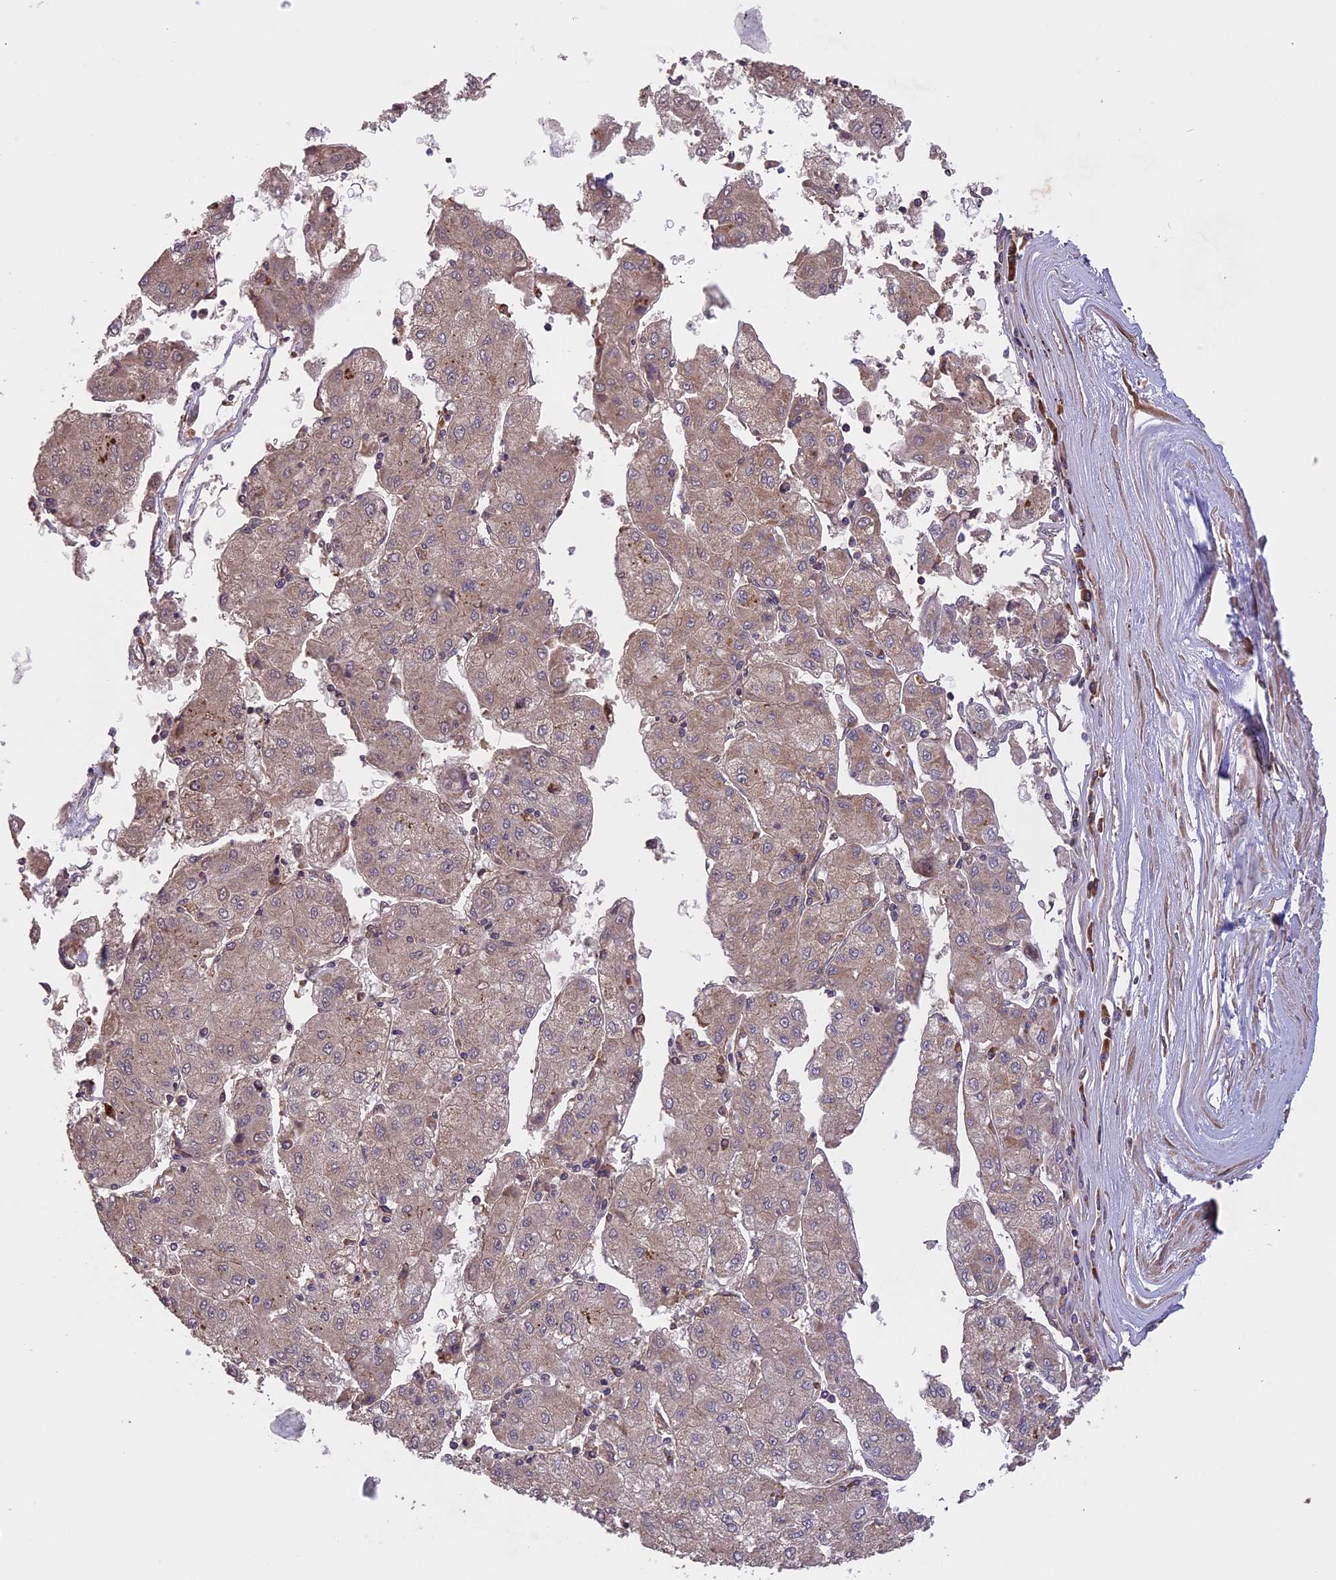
{"staining": {"intensity": "weak", "quantity": ">75%", "location": "cytoplasmic/membranous"}, "tissue": "liver cancer", "cell_type": "Tumor cells", "image_type": "cancer", "snomed": [{"axis": "morphology", "description": "Carcinoma, Hepatocellular, NOS"}, {"axis": "topography", "description": "Liver"}], "caption": "Hepatocellular carcinoma (liver) tissue shows weak cytoplasmic/membranous expression in approximately >75% of tumor cells", "gene": "GAS8", "patient": {"sex": "male", "age": 72}}